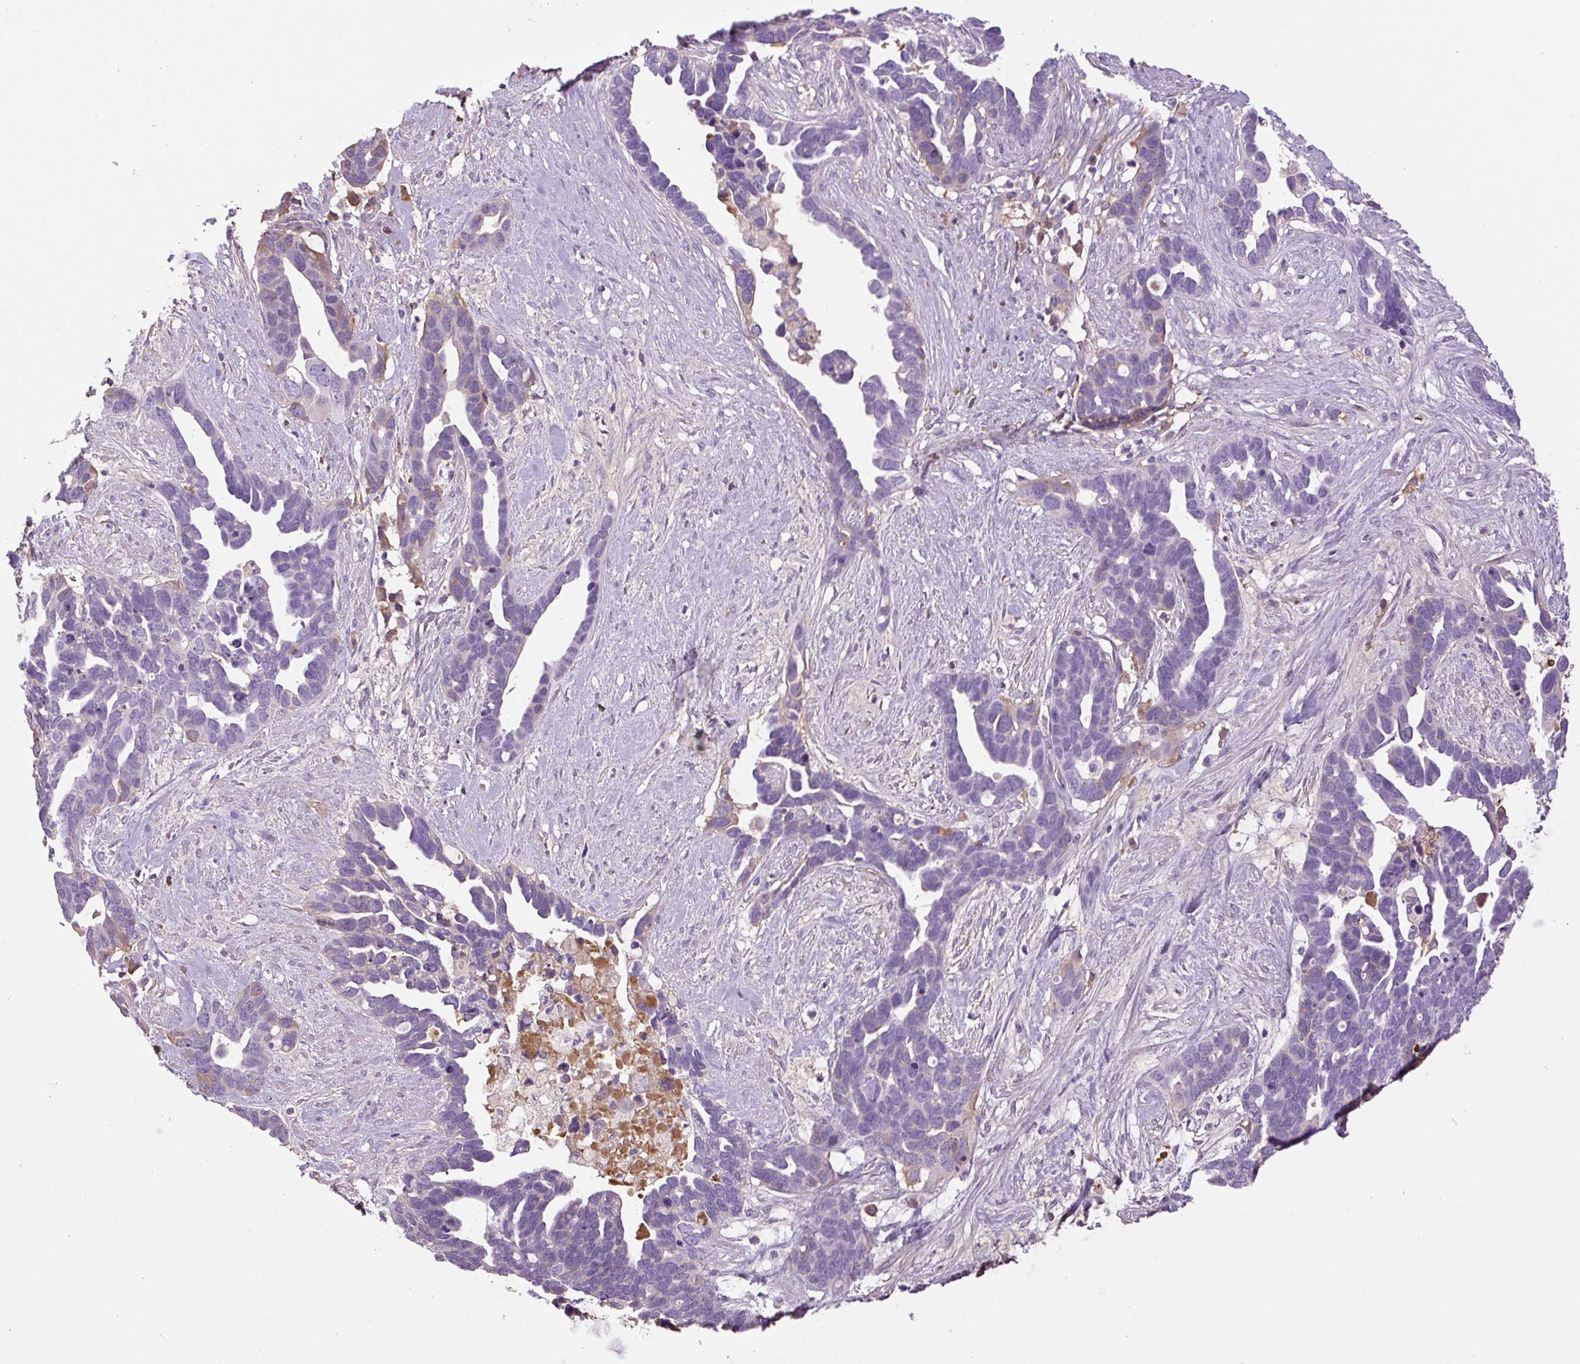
{"staining": {"intensity": "negative", "quantity": "none", "location": "none"}, "tissue": "ovarian cancer", "cell_type": "Tumor cells", "image_type": "cancer", "snomed": [{"axis": "morphology", "description": "Cystadenocarcinoma, serous, NOS"}, {"axis": "topography", "description": "Ovary"}], "caption": "IHC of ovarian cancer demonstrates no expression in tumor cells.", "gene": "APOA1", "patient": {"sex": "female", "age": 54}}